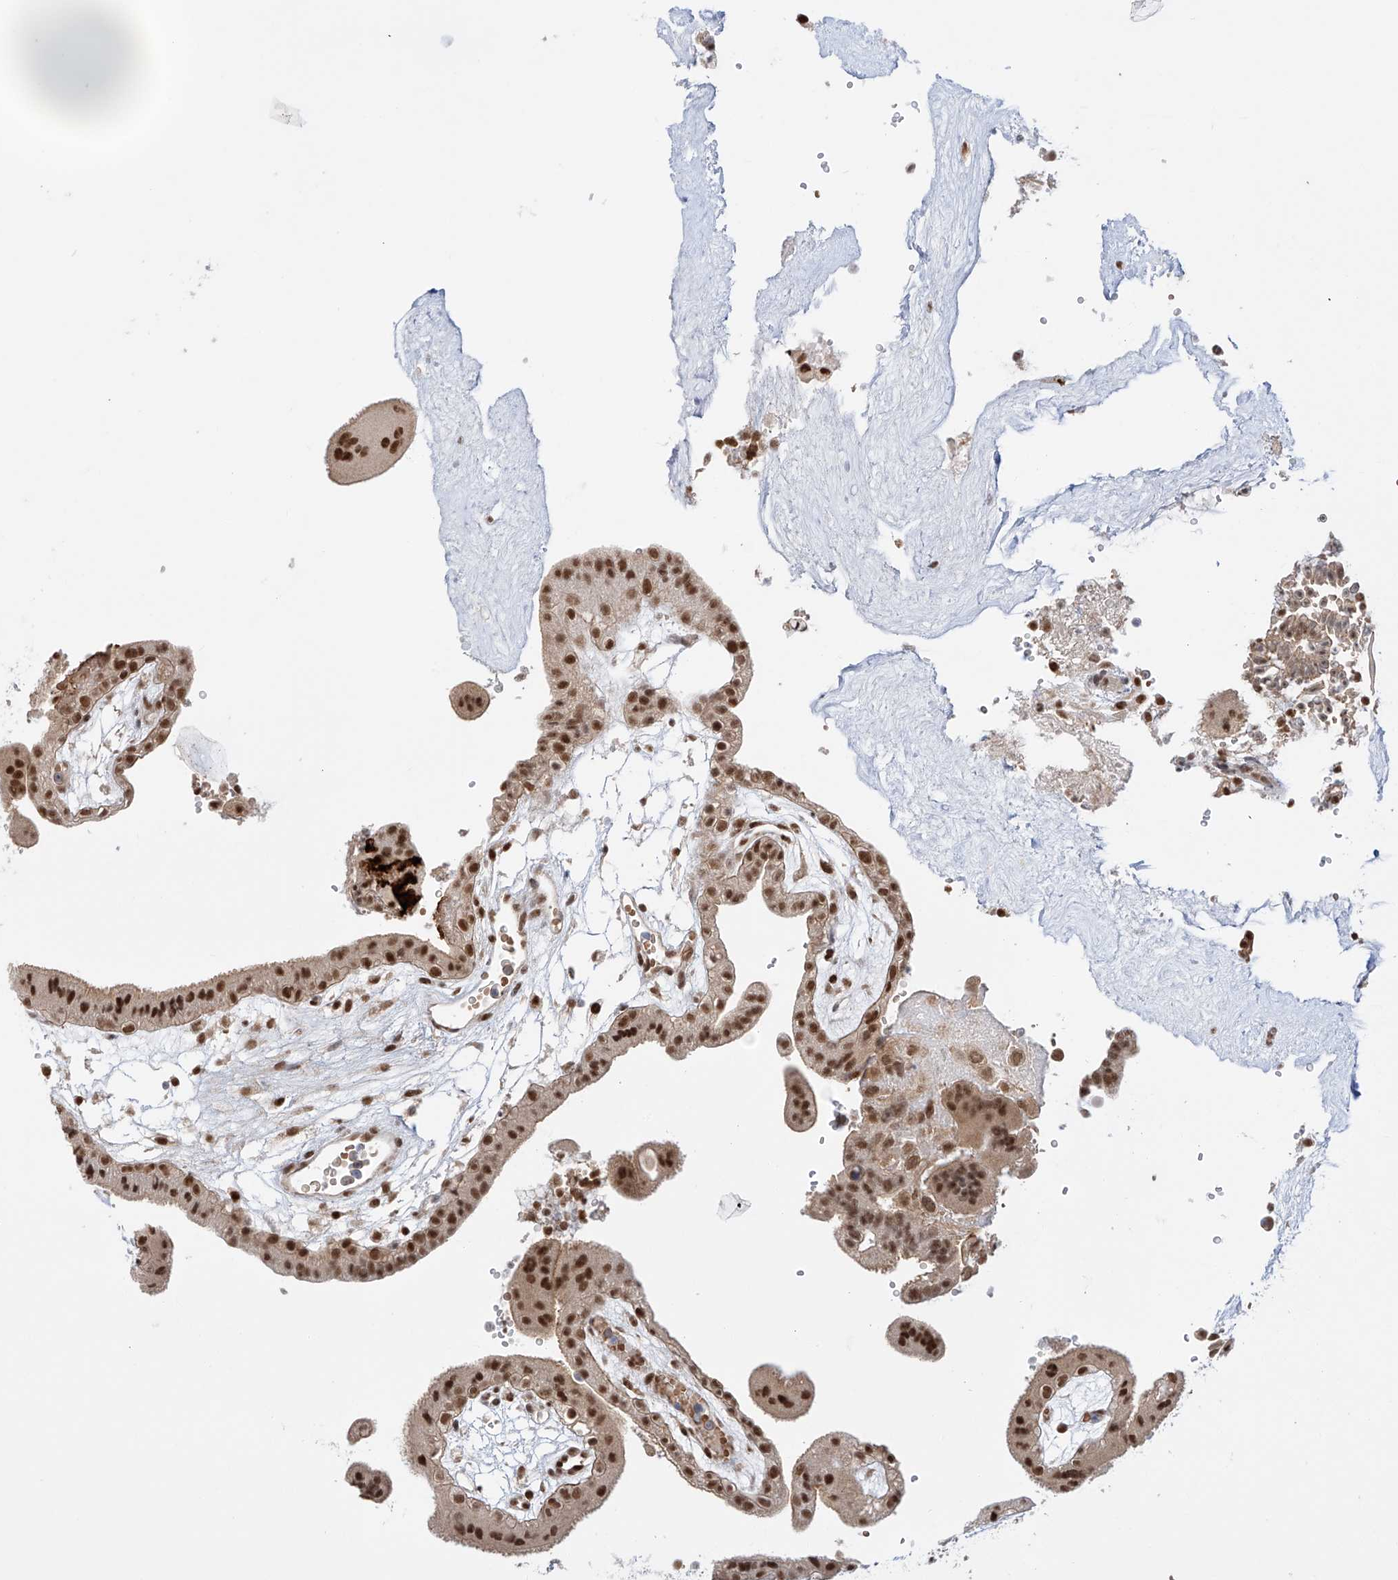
{"staining": {"intensity": "strong", "quantity": ">75%", "location": "nuclear"}, "tissue": "placenta", "cell_type": "Decidual cells", "image_type": "normal", "snomed": [{"axis": "morphology", "description": "Normal tissue, NOS"}, {"axis": "topography", "description": "Placenta"}], "caption": "Protein staining by immunohistochemistry (IHC) reveals strong nuclear staining in approximately >75% of decidual cells in benign placenta.", "gene": "POGK", "patient": {"sex": "female", "age": 18}}